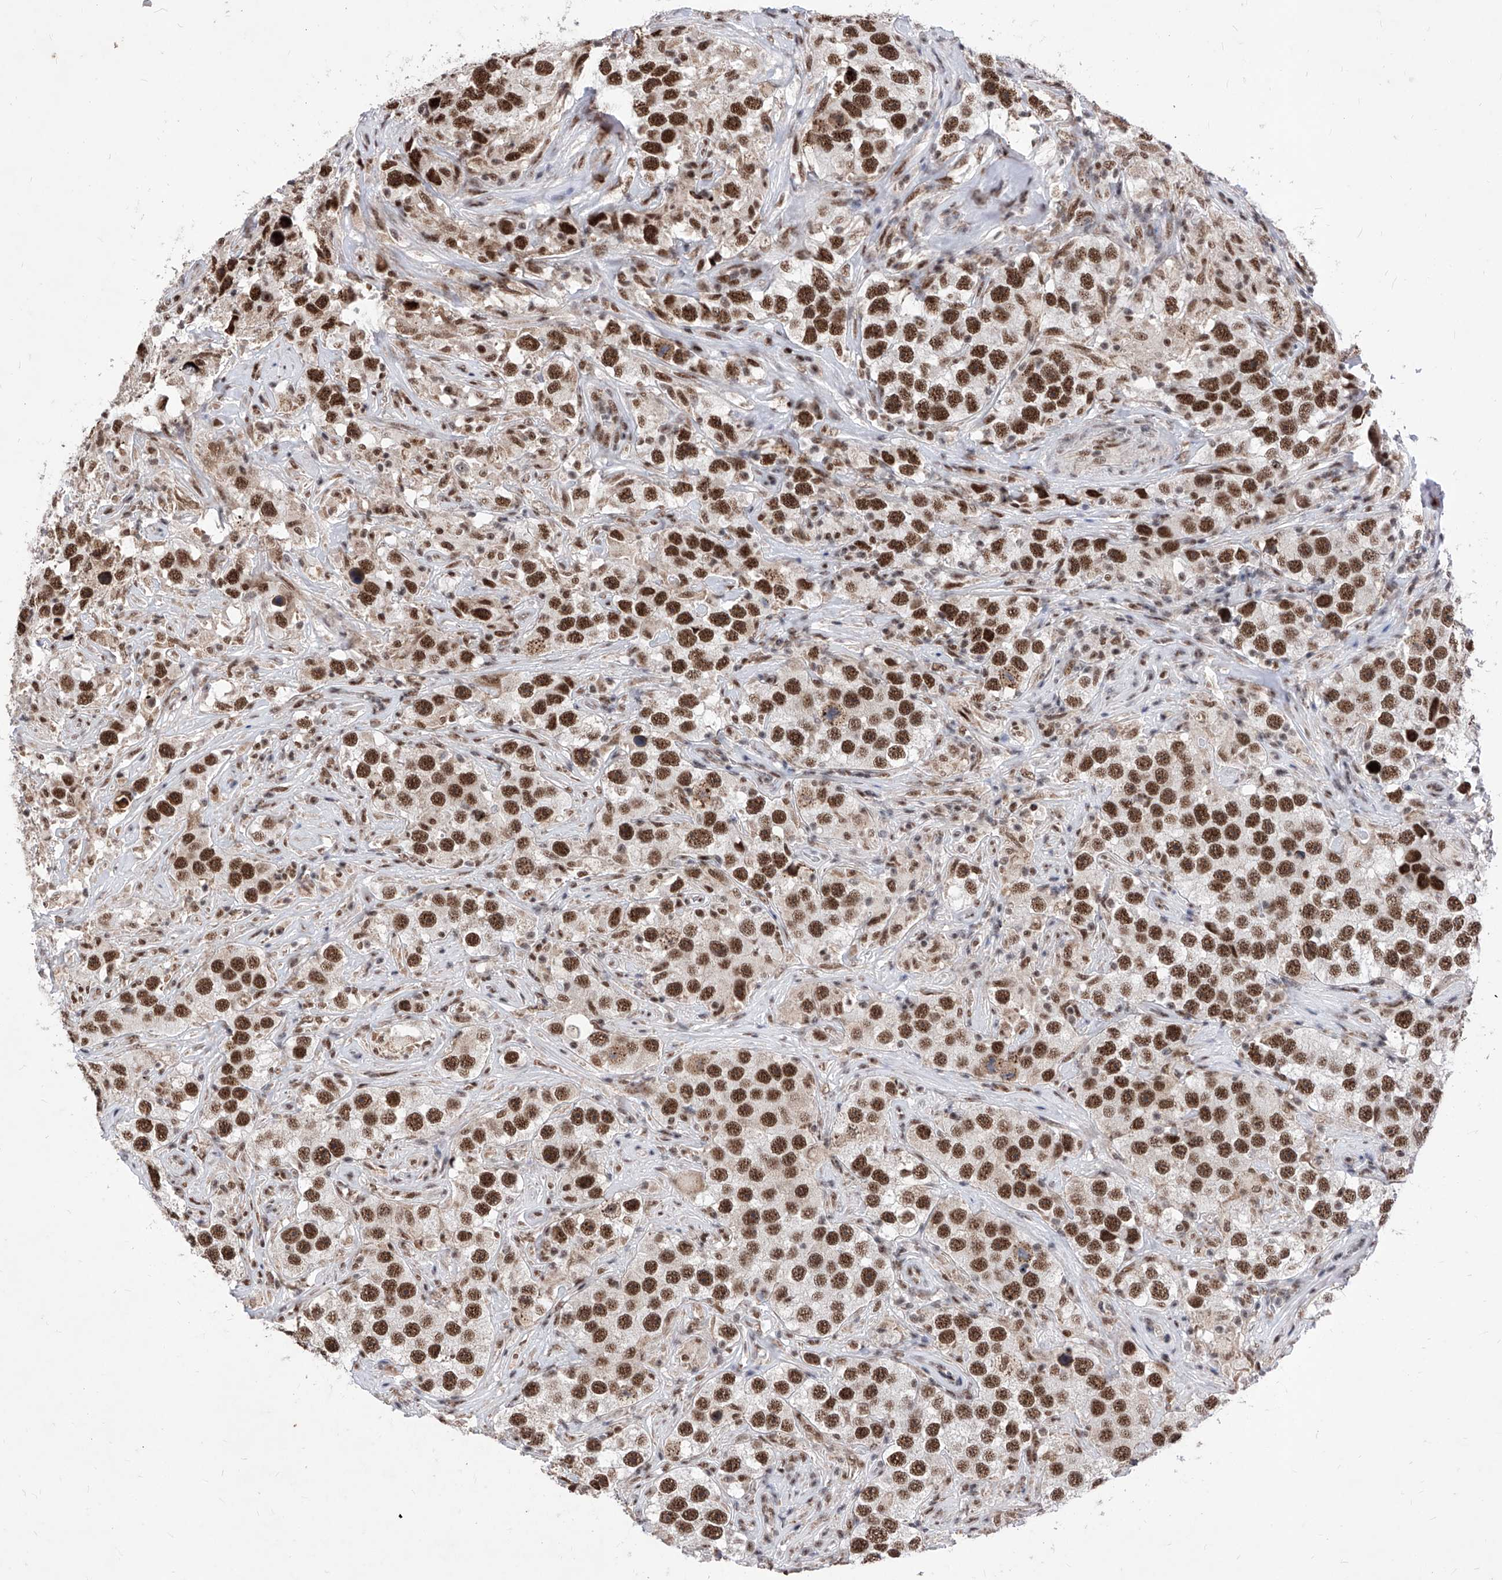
{"staining": {"intensity": "strong", "quantity": ">75%", "location": "nuclear"}, "tissue": "testis cancer", "cell_type": "Tumor cells", "image_type": "cancer", "snomed": [{"axis": "morphology", "description": "Seminoma, NOS"}, {"axis": "topography", "description": "Testis"}], "caption": "A photomicrograph showing strong nuclear expression in approximately >75% of tumor cells in testis cancer, as visualized by brown immunohistochemical staining.", "gene": "PHF5A", "patient": {"sex": "male", "age": 49}}